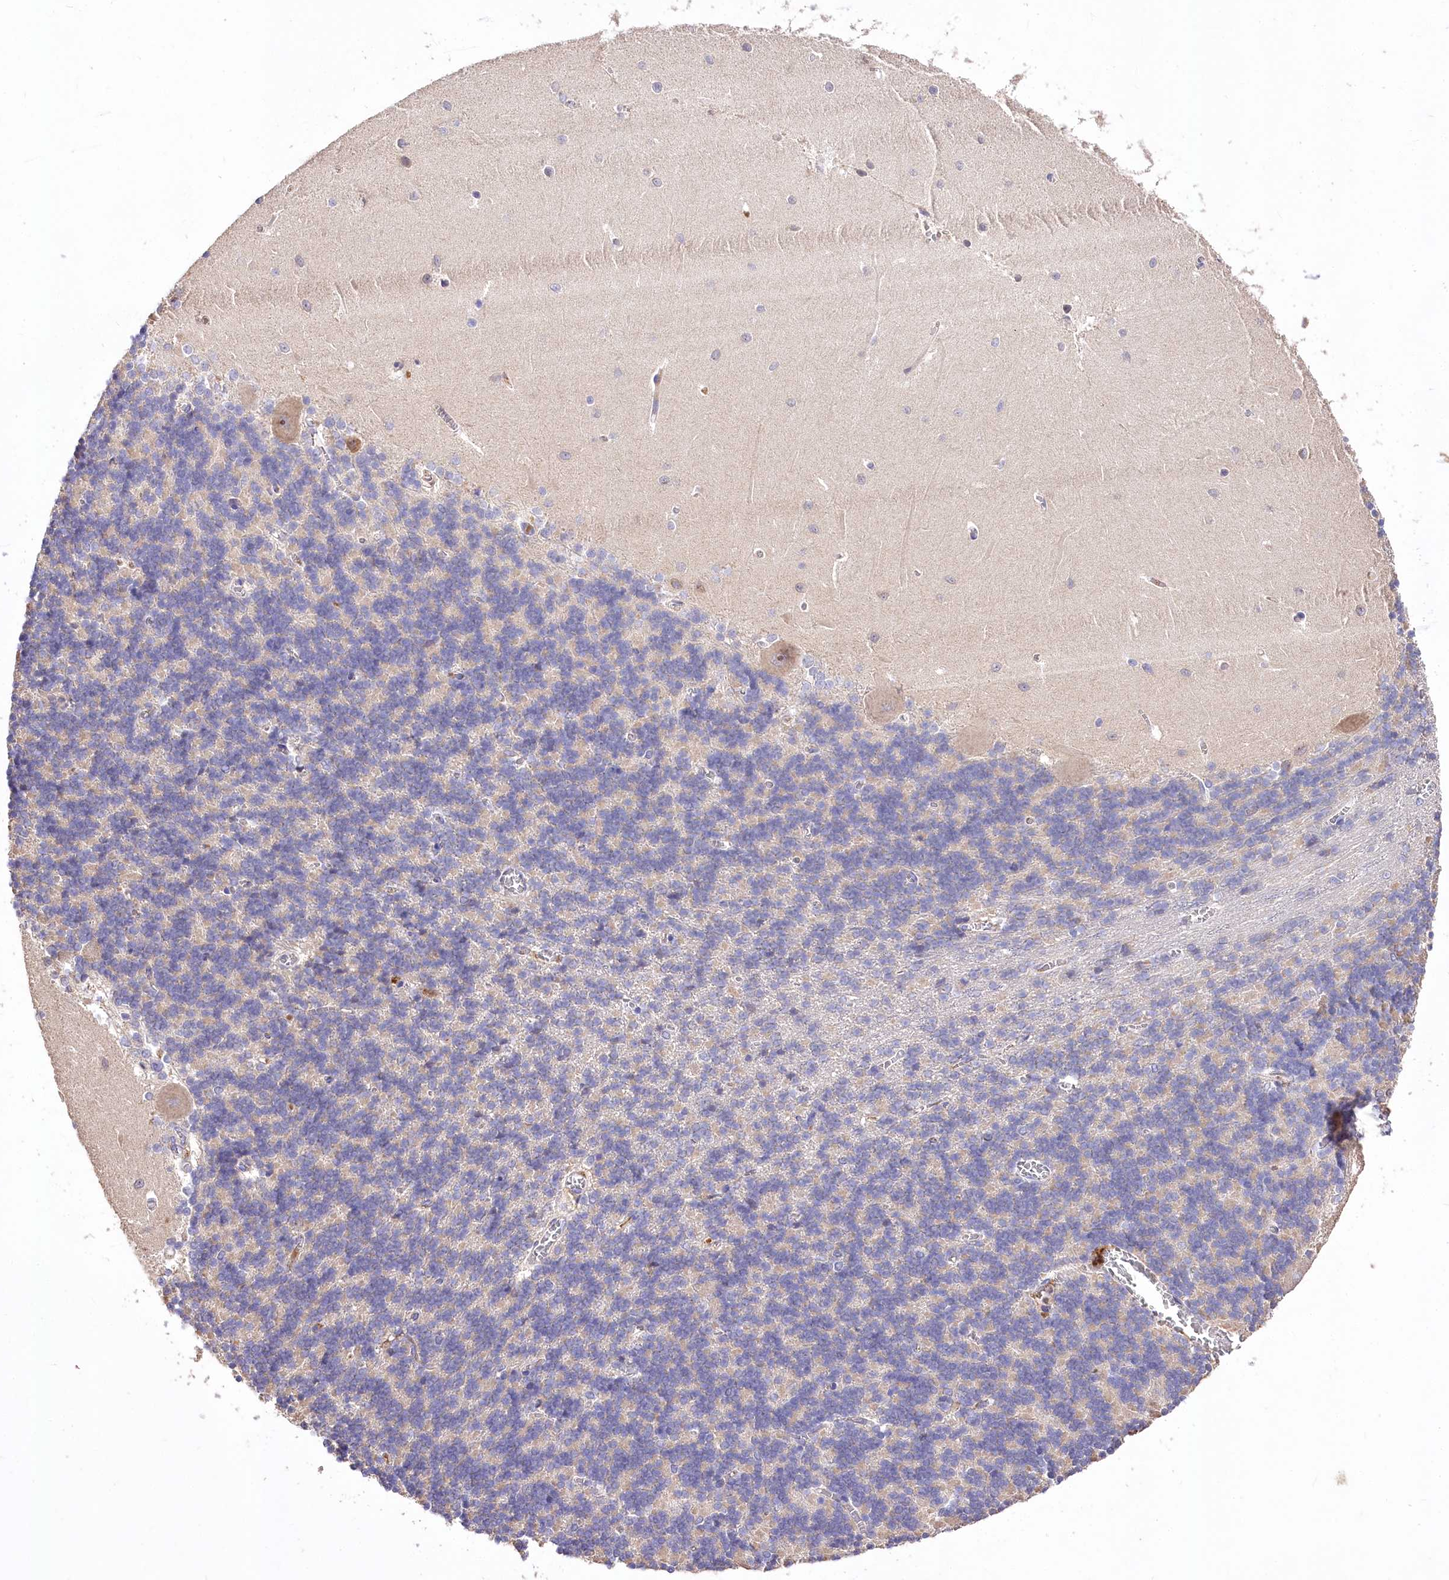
{"staining": {"intensity": "weak", "quantity": "25%-75%", "location": "cytoplasmic/membranous"}, "tissue": "cerebellum", "cell_type": "Cells in granular layer", "image_type": "normal", "snomed": [{"axis": "morphology", "description": "Normal tissue, NOS"}, {"axis": "topography", "description": "Cerebellum"}], "caption": "Protein staining by IHC displays weak cytoplasmic/membranous staining in approximately 25%-75% of cells in granular layer in benign cerebellum.", "gene": "PCYOX1L", "patient": {"sex": "male", "age": 37}}